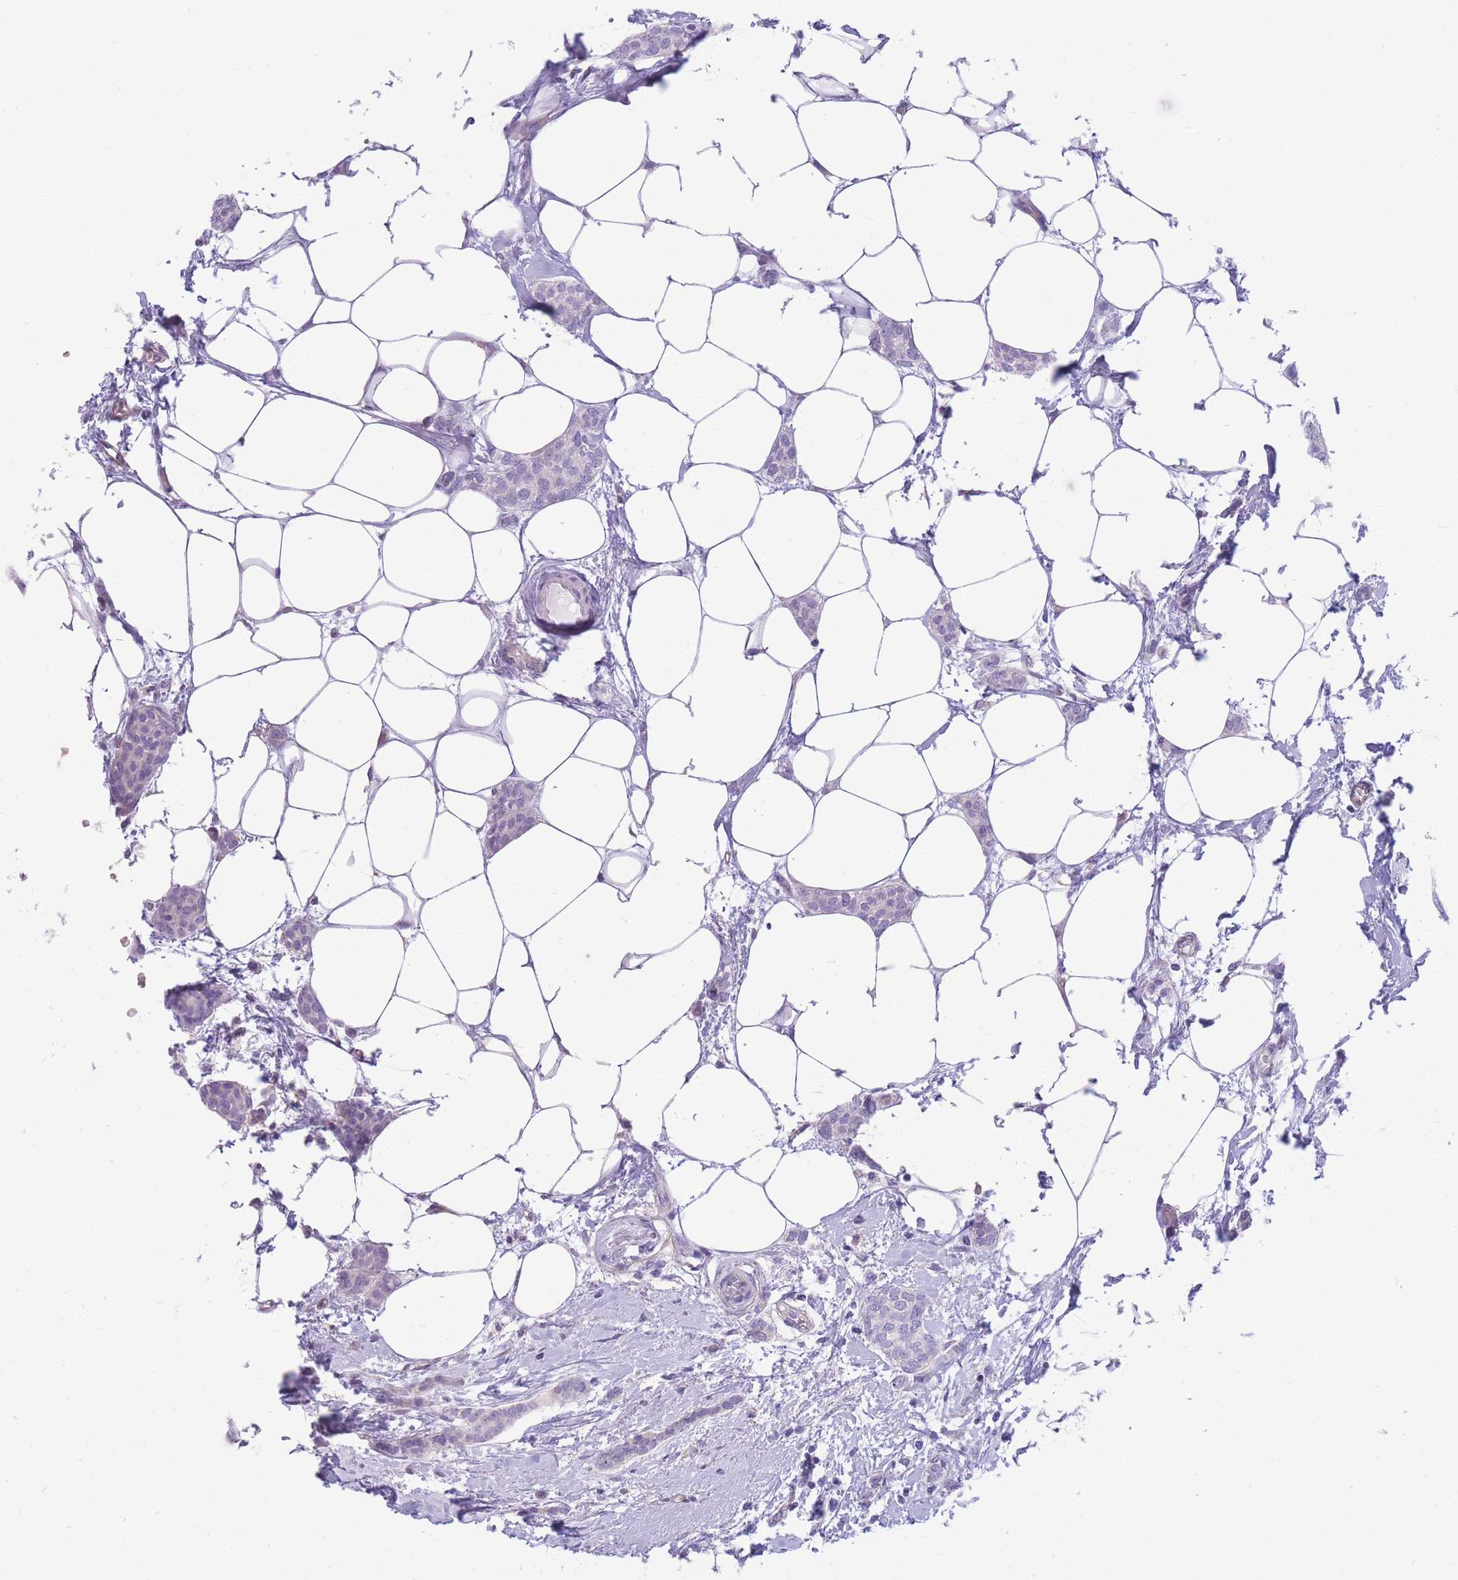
{"staining": {"intensity": "negative", "quantity": "none", "location": "none"}, "tissue": "breast cancer", "cell_type": "Tumor cells", "image_type": "cancer", "snomed": [{"axis": "morphology", "description": "Duct carcinoma"}, {"axis": "topography", "description": "Breast"}], "caption": "DAB immunohistochemical staining of breast cancer shows no significant staining in tumor cells.", "gene": "ZNF311", "patient": {"sex": "female", "age": 72}}